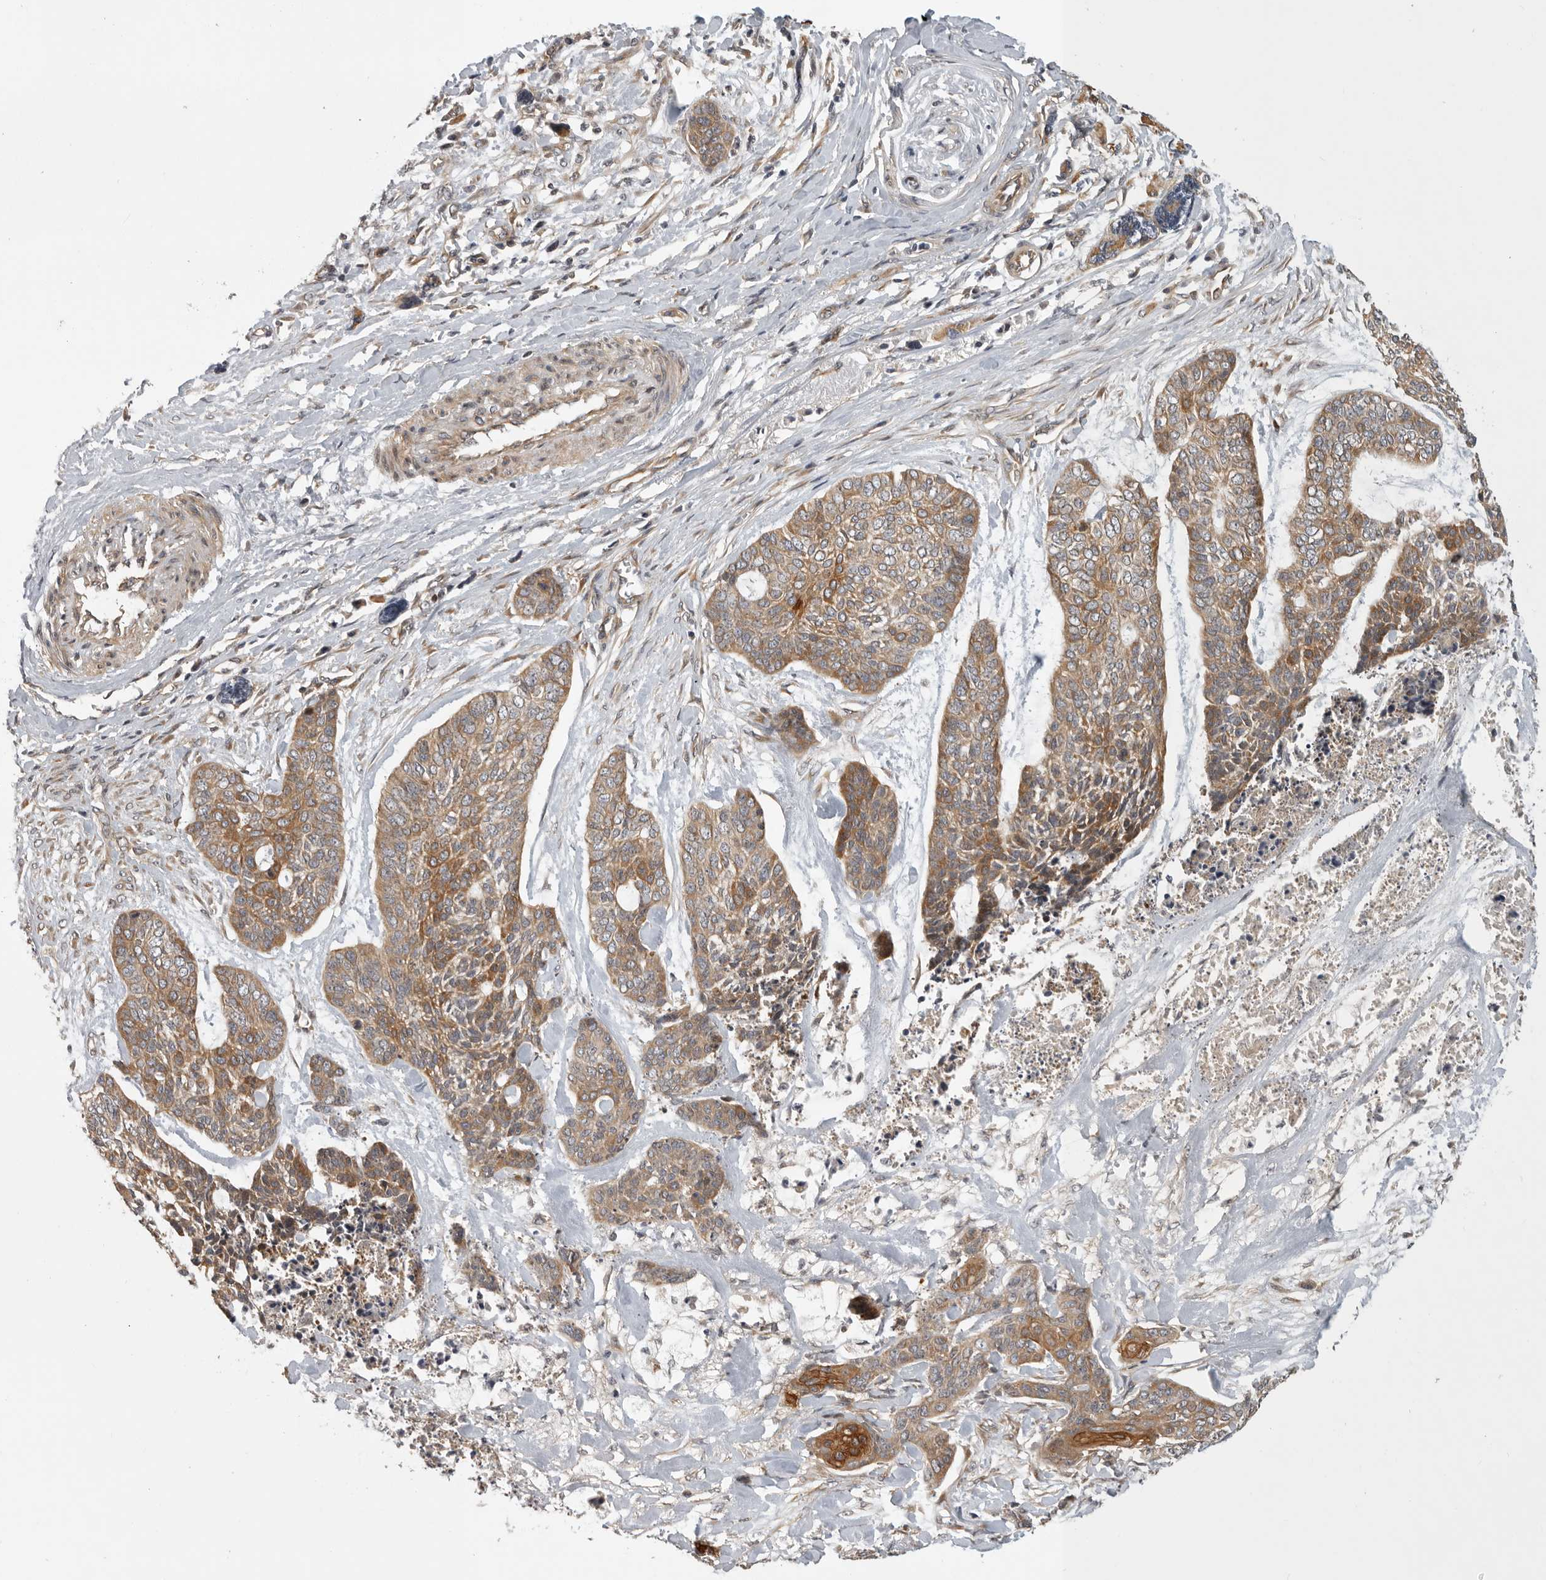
{"staining": {"intensity": "moderate", "quantity": ">75%", "location": "cytoplasmic/membranous"}, "tissue": "skin cancer", "cell_type": "Tumor cells", "image_type": "cancer", "snomed": [{"axis": "morphology", "description": "Basal cell carcinoma"}, {"axis": "topography", "description": "Skin"}], "caption": "Skin basal cell carcinoma stained with a brown dye reveals moderate cytoplasmic/membranous positive positivity in approximately >75% of tumor cells.", "gene": "CUEDC1", "patient": {"sex": "female", "age": 64}}